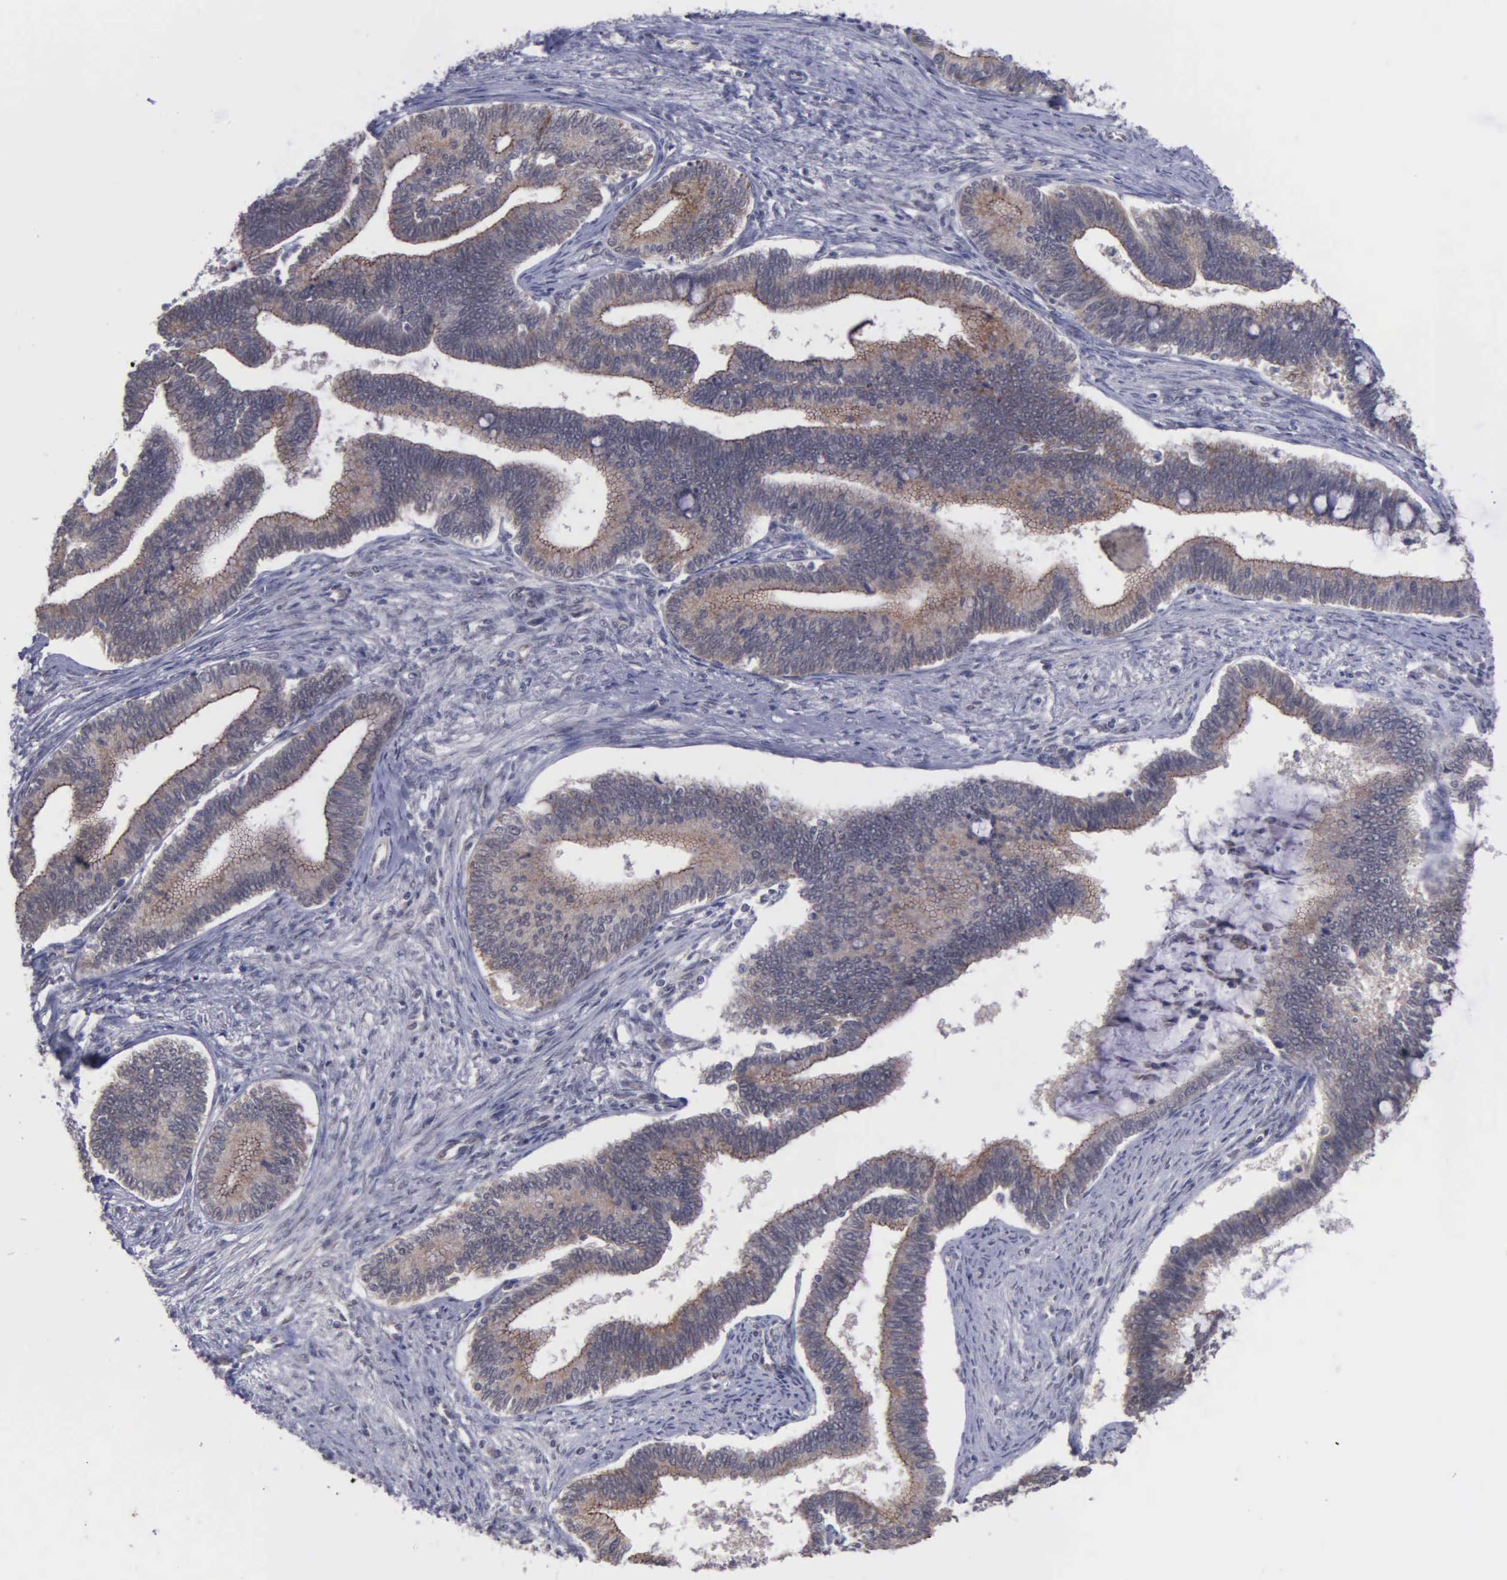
{"staining": {"intensity": "weak", "quantity": ">75%", "location": "cytoplasmic/membranous"}, "tissue": "cervical cancer", "cell_type": "Tumor cells", "image_type": "cancer", "snomed": [{"axis": "morphology", "description": "Adenocarcinoma, NOS"}, {"axis": "topography", "description": "Cervix"}], "caption": "A brown stain shows weak cytoplasmic/membranous positivity of a protein in cervical cancer (adenocarcinoma) tumor cells.", "gene": "MAP3K9", "patient": {"sex": "female", "age": 36}}